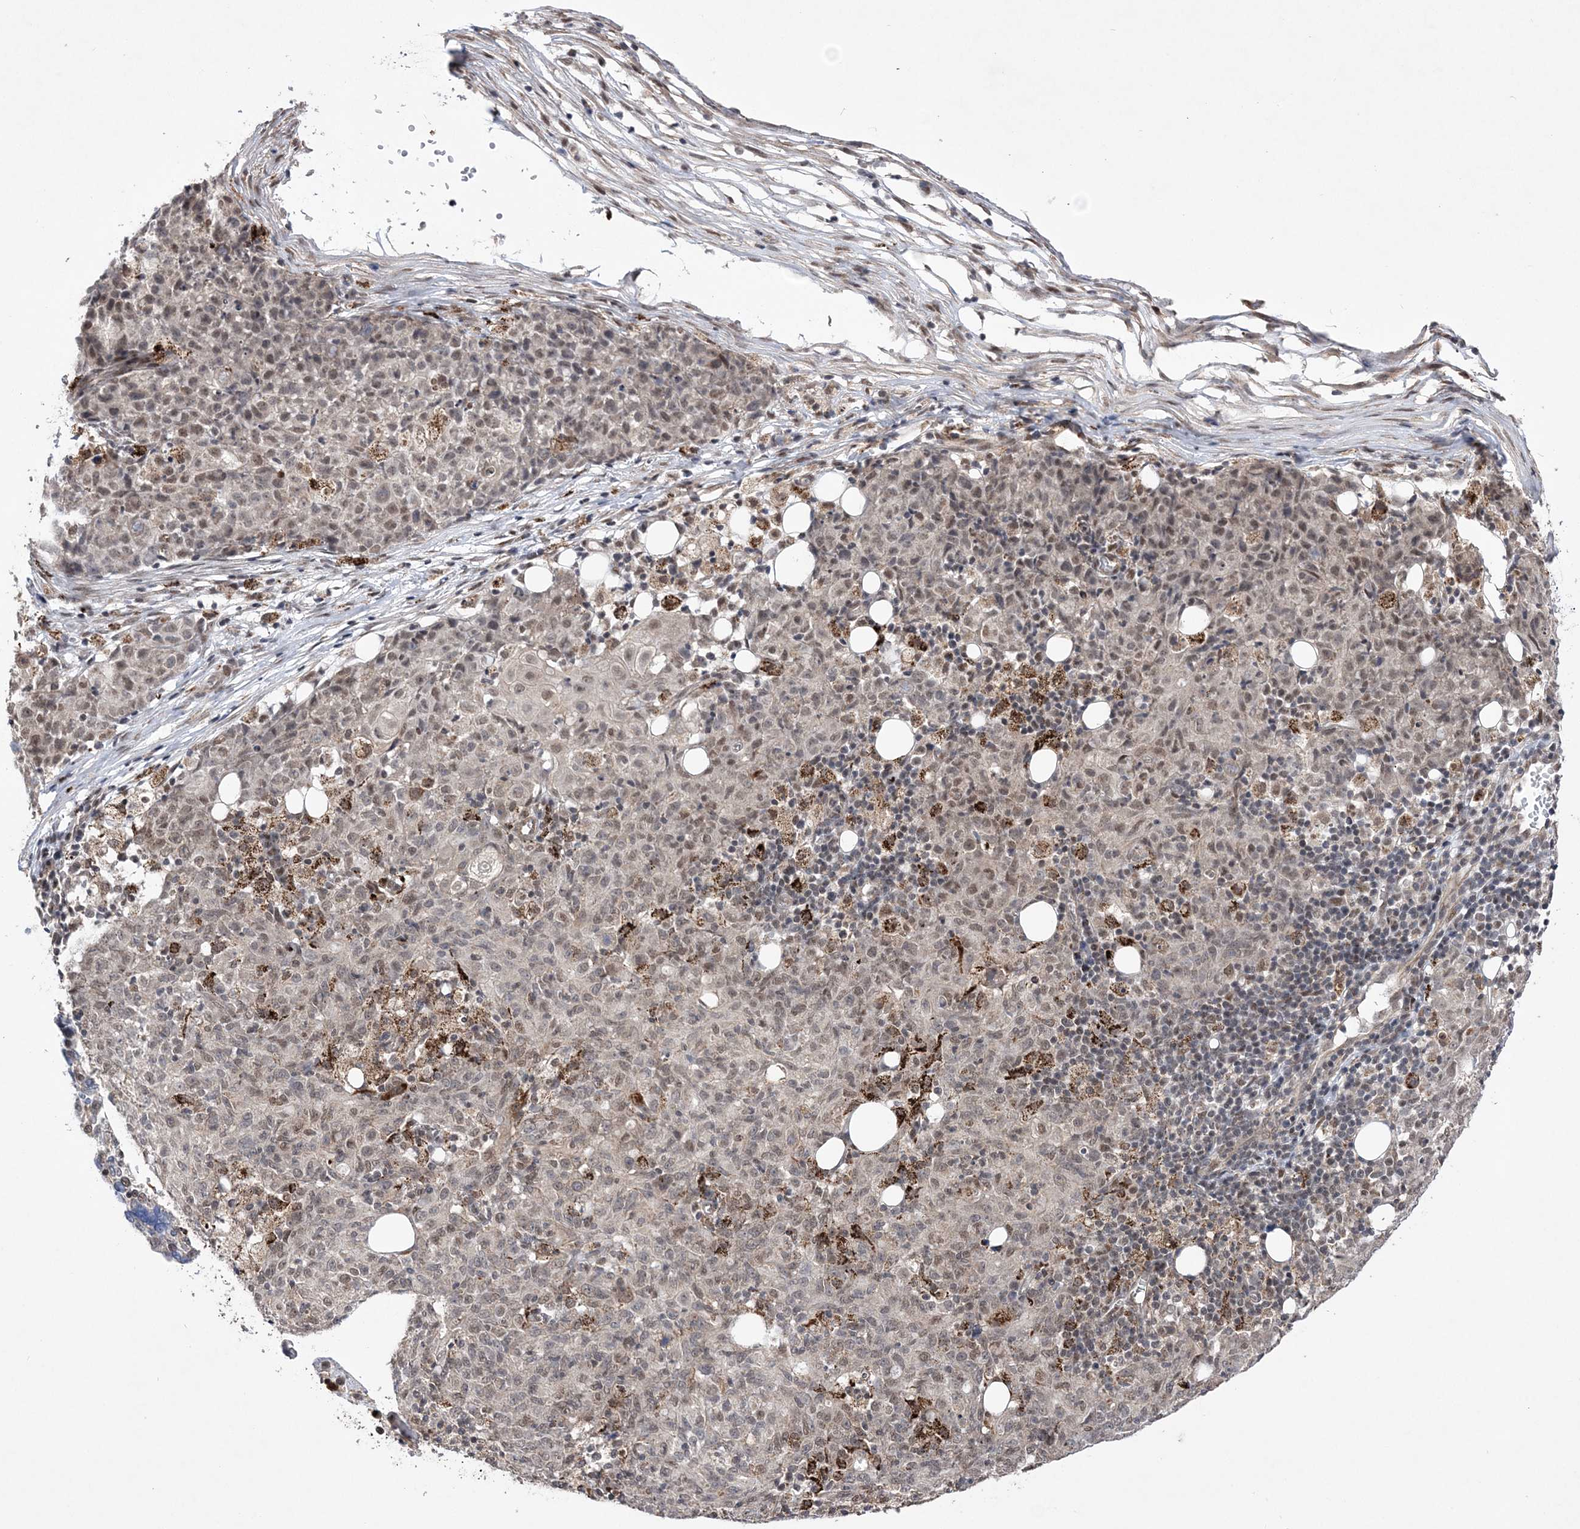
{"staining": {"intensity": "weak", "quantity": ">75%", "location": "nuclear"}, "tissue": "ovarian cancer", "cell_type": "Tumor cells", "image_type": "cancer", "snomed": [{"axis": "morphology", "description": "Carcinoma, endometroid"}, {"axis": "topography", "description": "Ovary"}], "caption": "This photomicrograph shows immunohistochemistry (IHC) staining of human ovarian cancer (endometroid carcinoma), with low weak nuclear staining in about >75% of tumor cells.", "gene": "BOD1L1", "patient": {"sex": "female", "age": 42}}